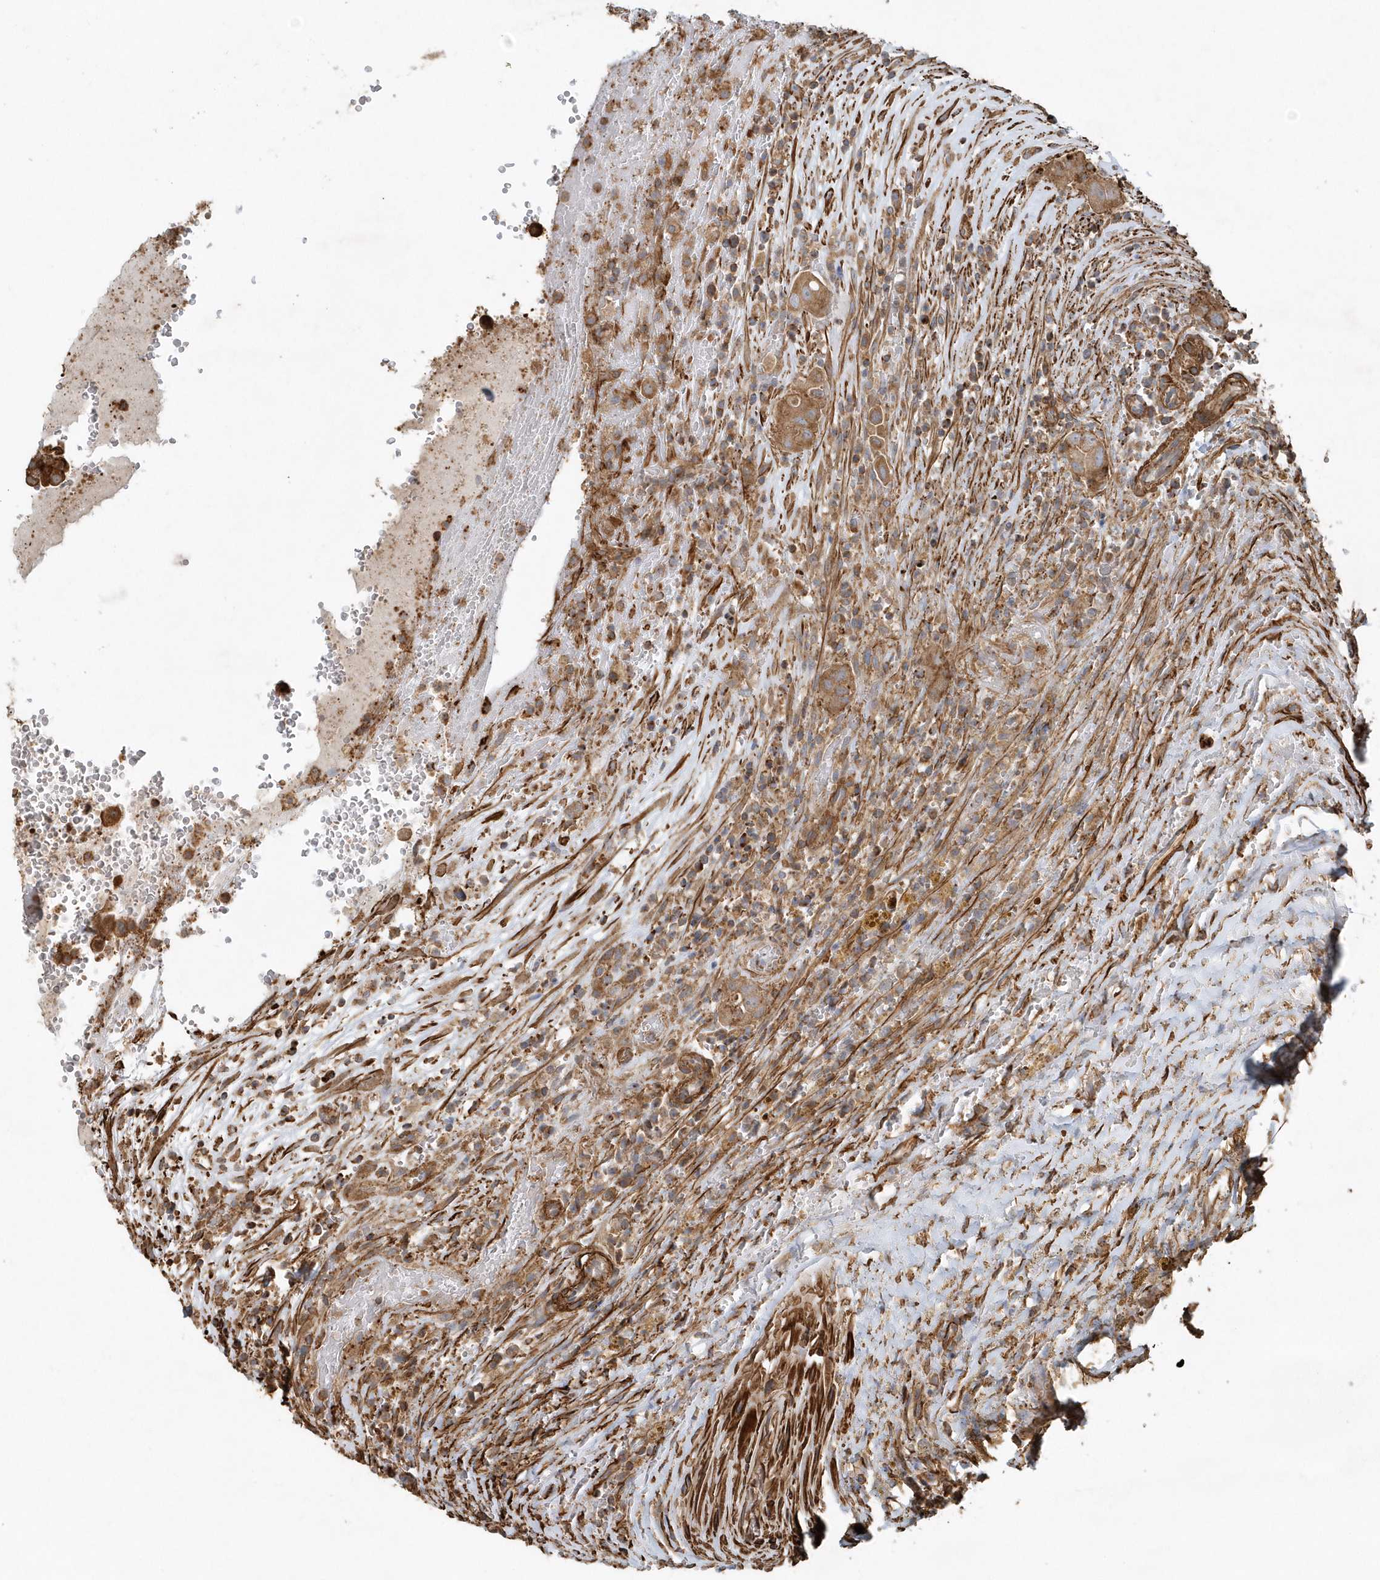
{"staining": {"intensity": "moderate", "quantity": ">75%", "location": "cytoplasmic/membranous"}, "tissue": "thyroid cancer", "cell_type": "Tumor cells", "image_type": "cancer", "snomed": [{"axis": "morphology", "description": "Papillary adenocarcinoma, NOS"}, {"axis": "topography", "description": "Thyroid gland"}], "caption": "Human thyroid cancer stained for a protein (brown) exhibits moderate cytoplasmic/membranous positive positivity in approximately >75% of tumor cells.", "gene": "MMUT", "patient": {"sex": "male", "age": 77}}